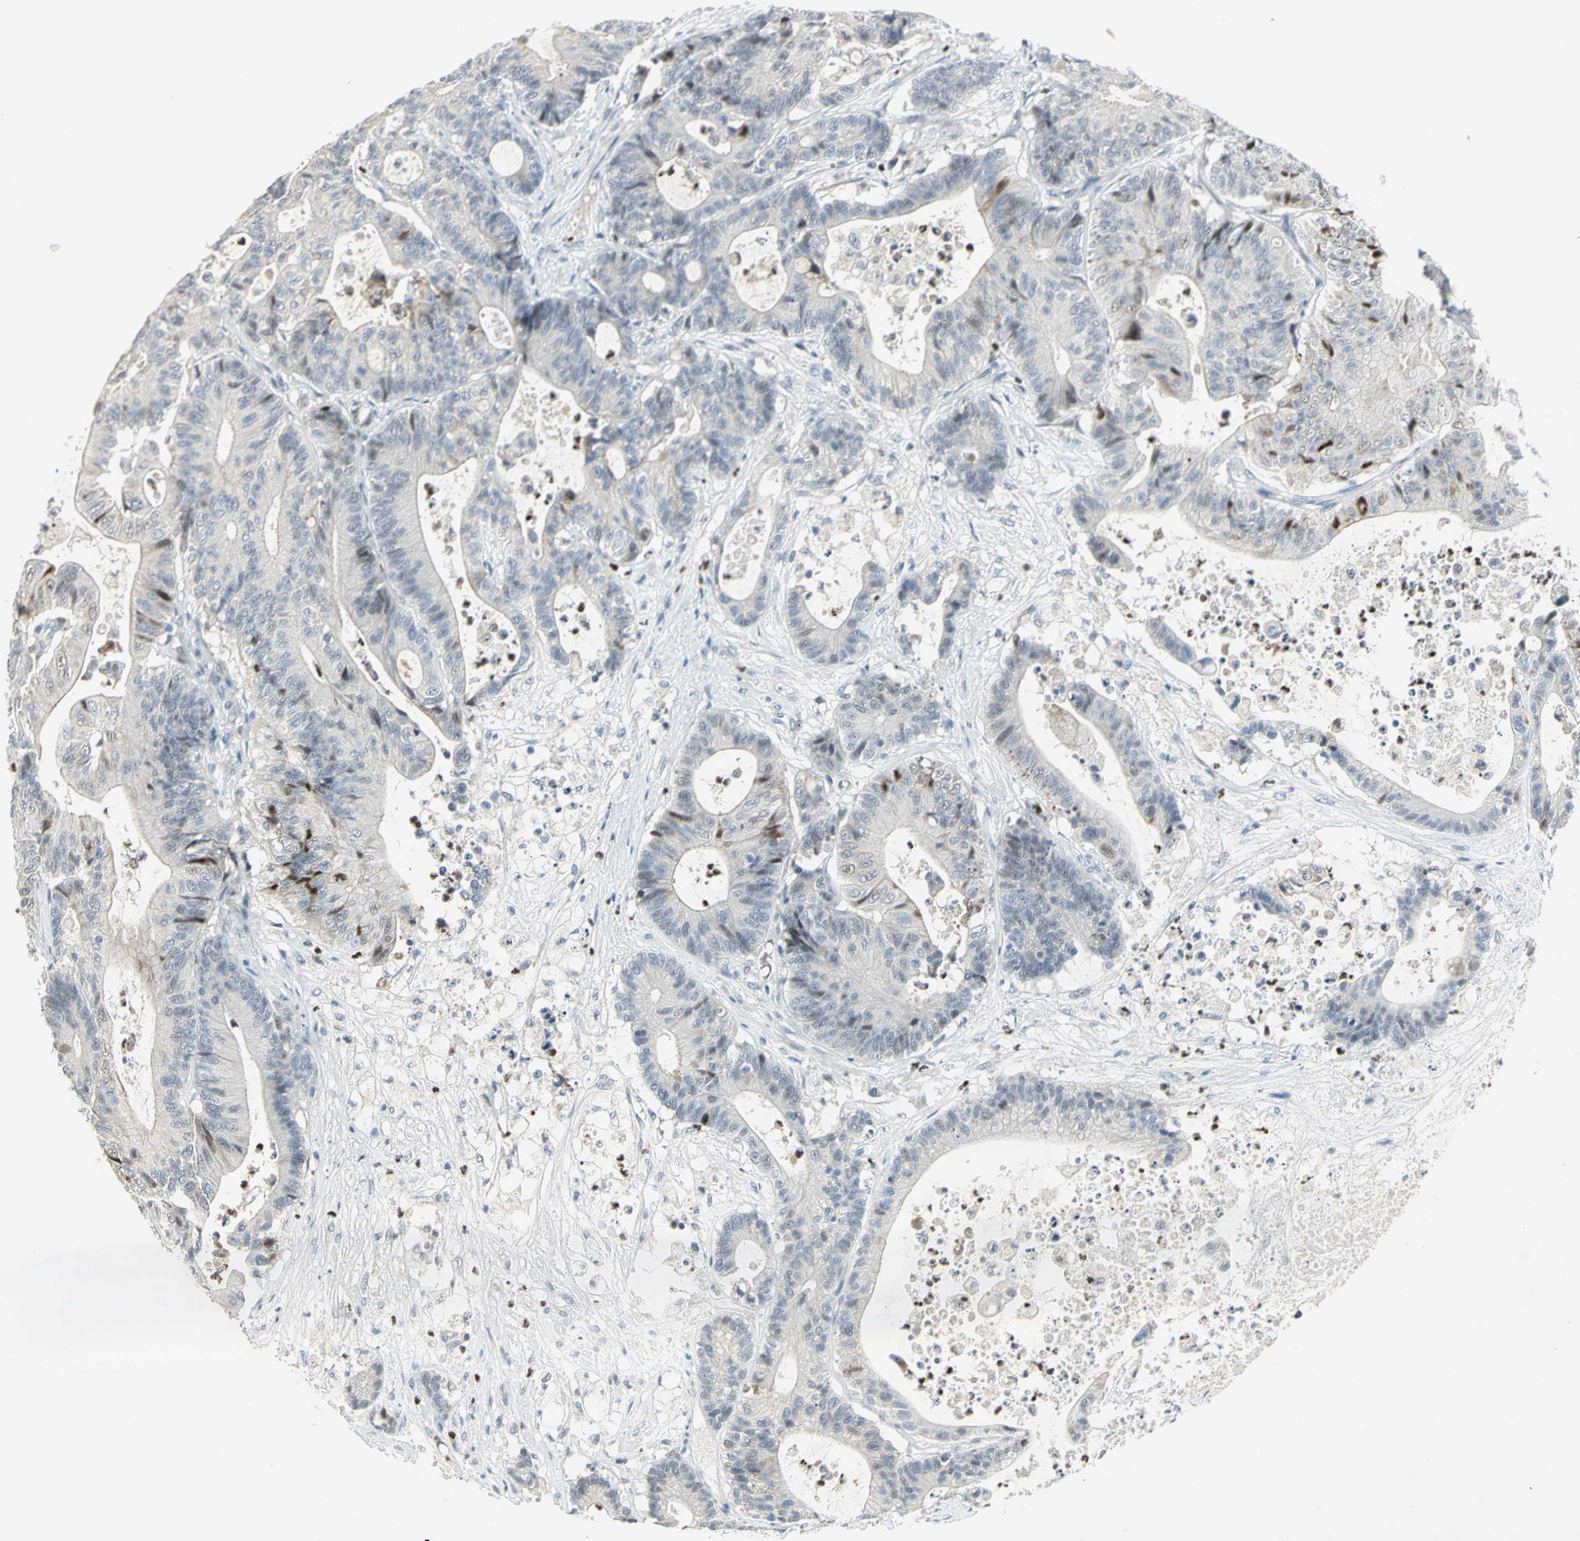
{"staining": {"intensity": "negative", "quantity": "none", "location": "none"}, "tissue": "colorectal cancer", "cell_type": "Tumor cells", "image_type": "cancer", "snomed": [{"axis": "morphology", "description": "Adenocarcinoma, NOS"}, {"axis": "topography", "description": "Colon"}], "caption": "The immunohistochemistry (IHC) image has no significant positivity in tumor cells of colorectal cancer (adenocarcinoma) tissue.", "gene": "BCL6", "patient": {"sex": "female", "age": 84}}